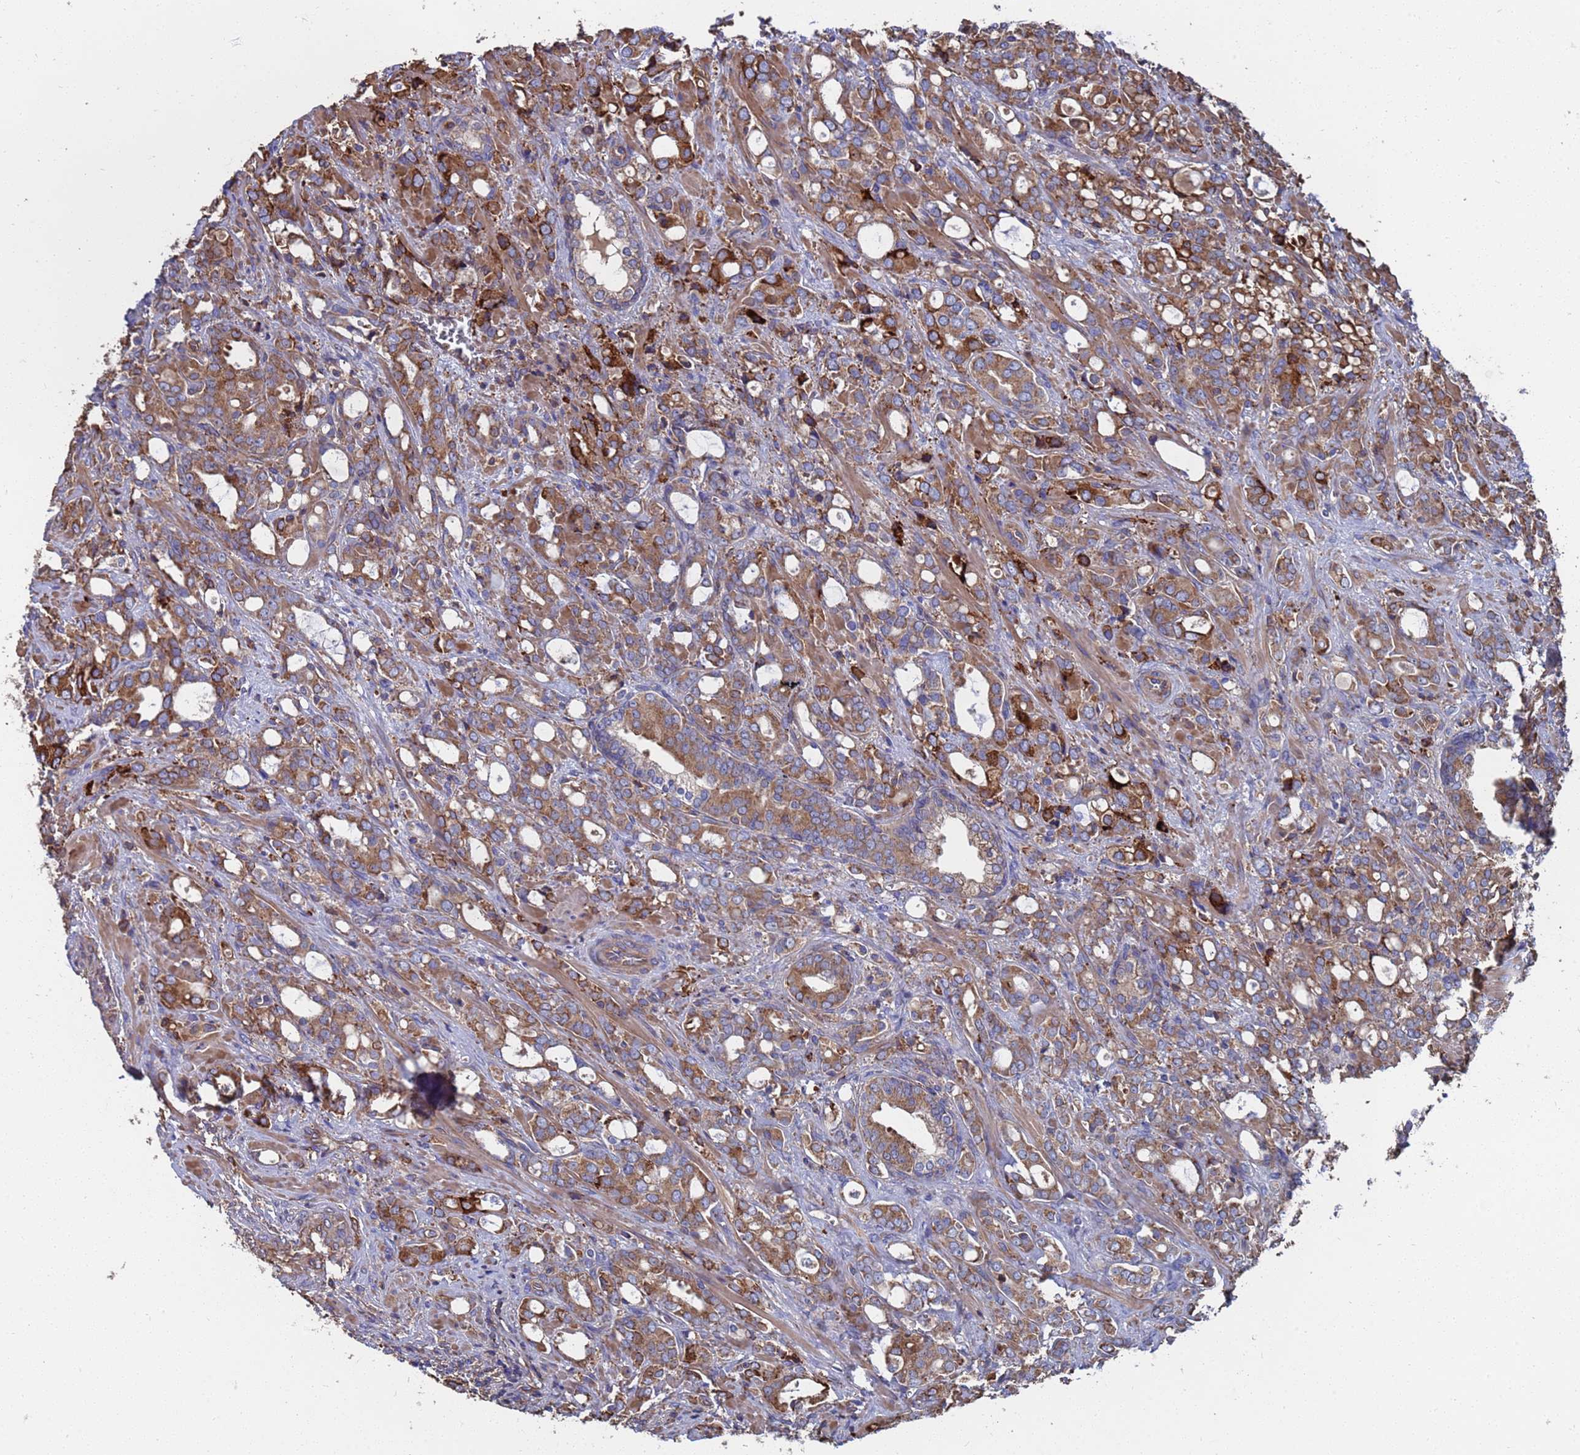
{"staining": {"intensity": "moderate", "quantity": ">75%", "location": "cytoplasmic/membranous"}, "tissue": "prostate cancer", "cell_type": "Tumor cells", "image_type": "cancer", "snomed": [{"axis": "morphology", "description": "Adenocarcinoma, High grade"}, {"axis": "topography", "description": "Prostate"}], "caption": "A histopathology image of prostate cancer stained for a protein displays moderate cytoplasmic/membranous brown staining in tumor cells.", "gene": "PYCR1", "patient": {"sex": "male", "age": 72}}